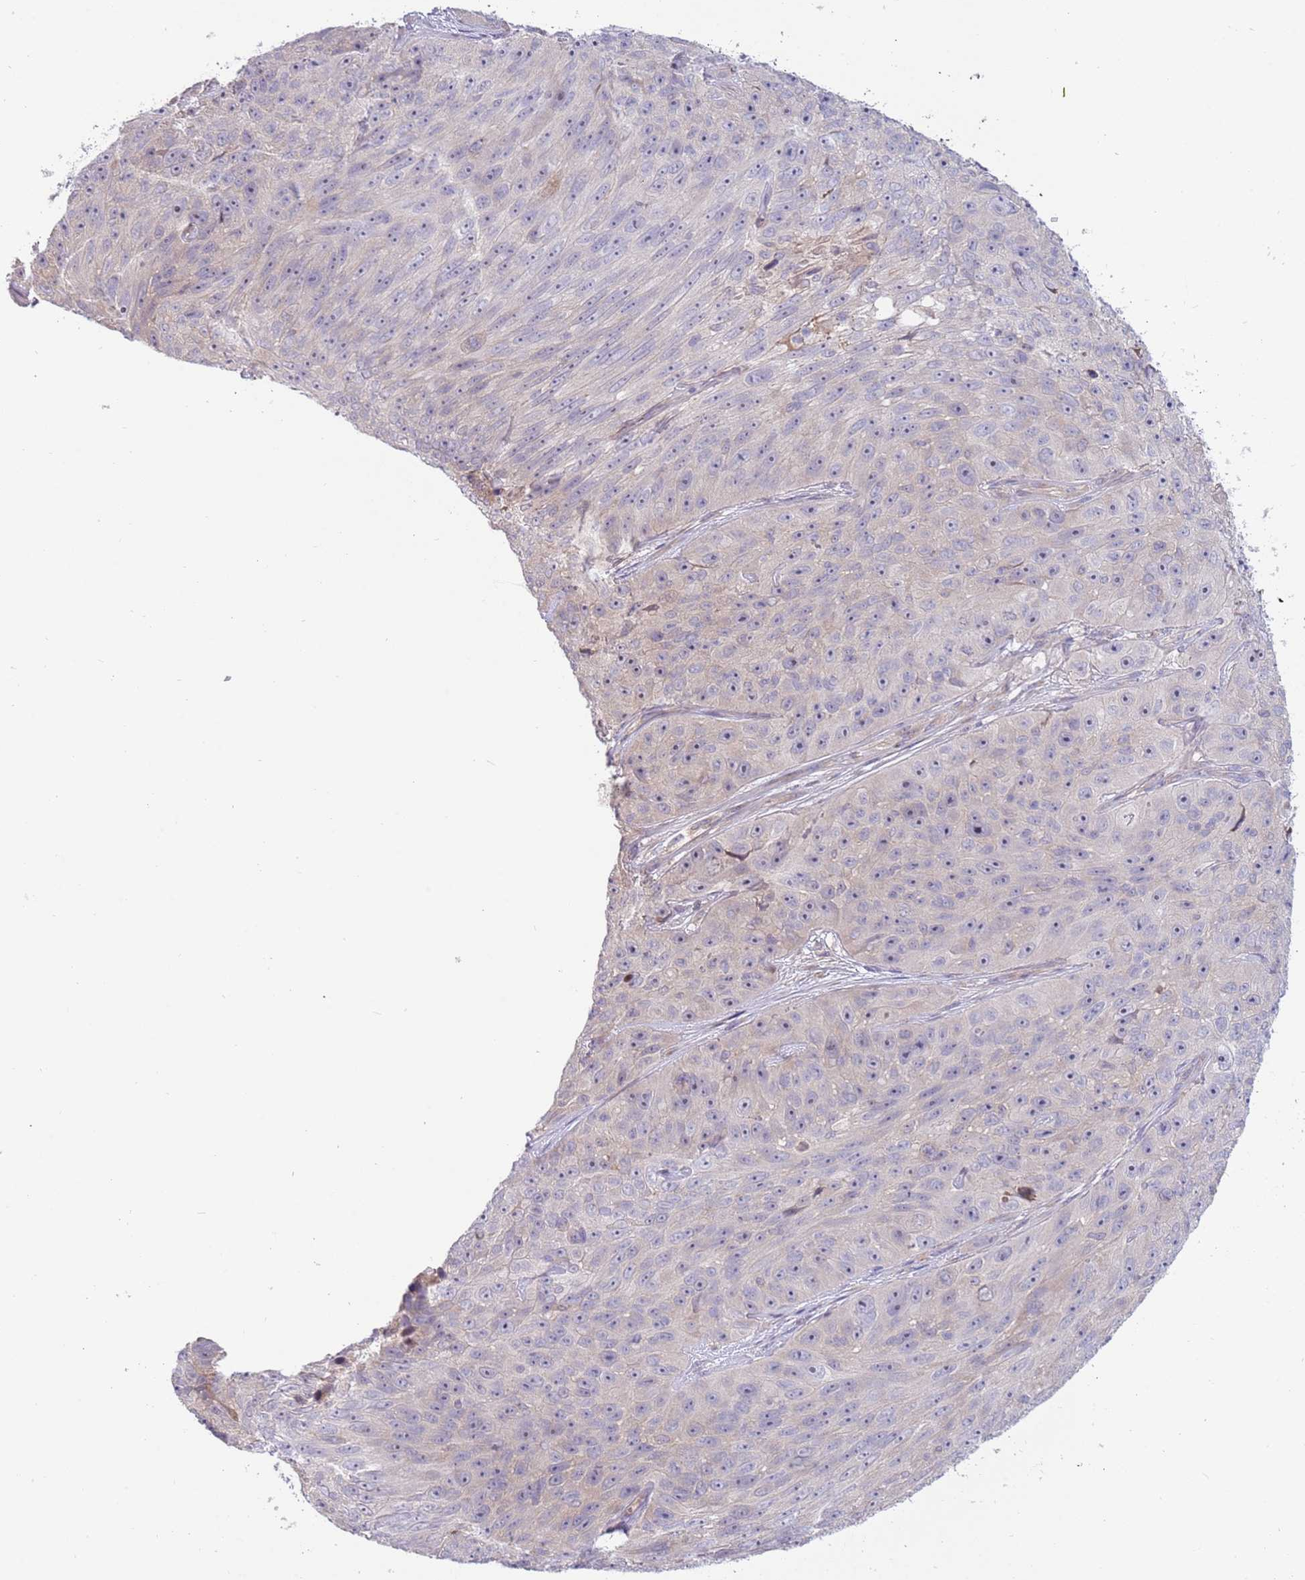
{"staining": {"intensity": "negative", "quantity": "none", "location": "none"}, "tissue": "skin cancer", "cell_type": "Tumor cells", "image_type": "cancer", "snomed": [{"axis": "morphology", "description": "Squamous cell carcinoma, NOS"}, {"axis": "topography", "description": "Skin"}], "caption": "This is an IHC photomicrograph of human skin cancer (squamous cell carcinoma). There is no positivity in tumor cells.", "gene": "CABYR", "patient": {"sex": "female", "age": 87}}